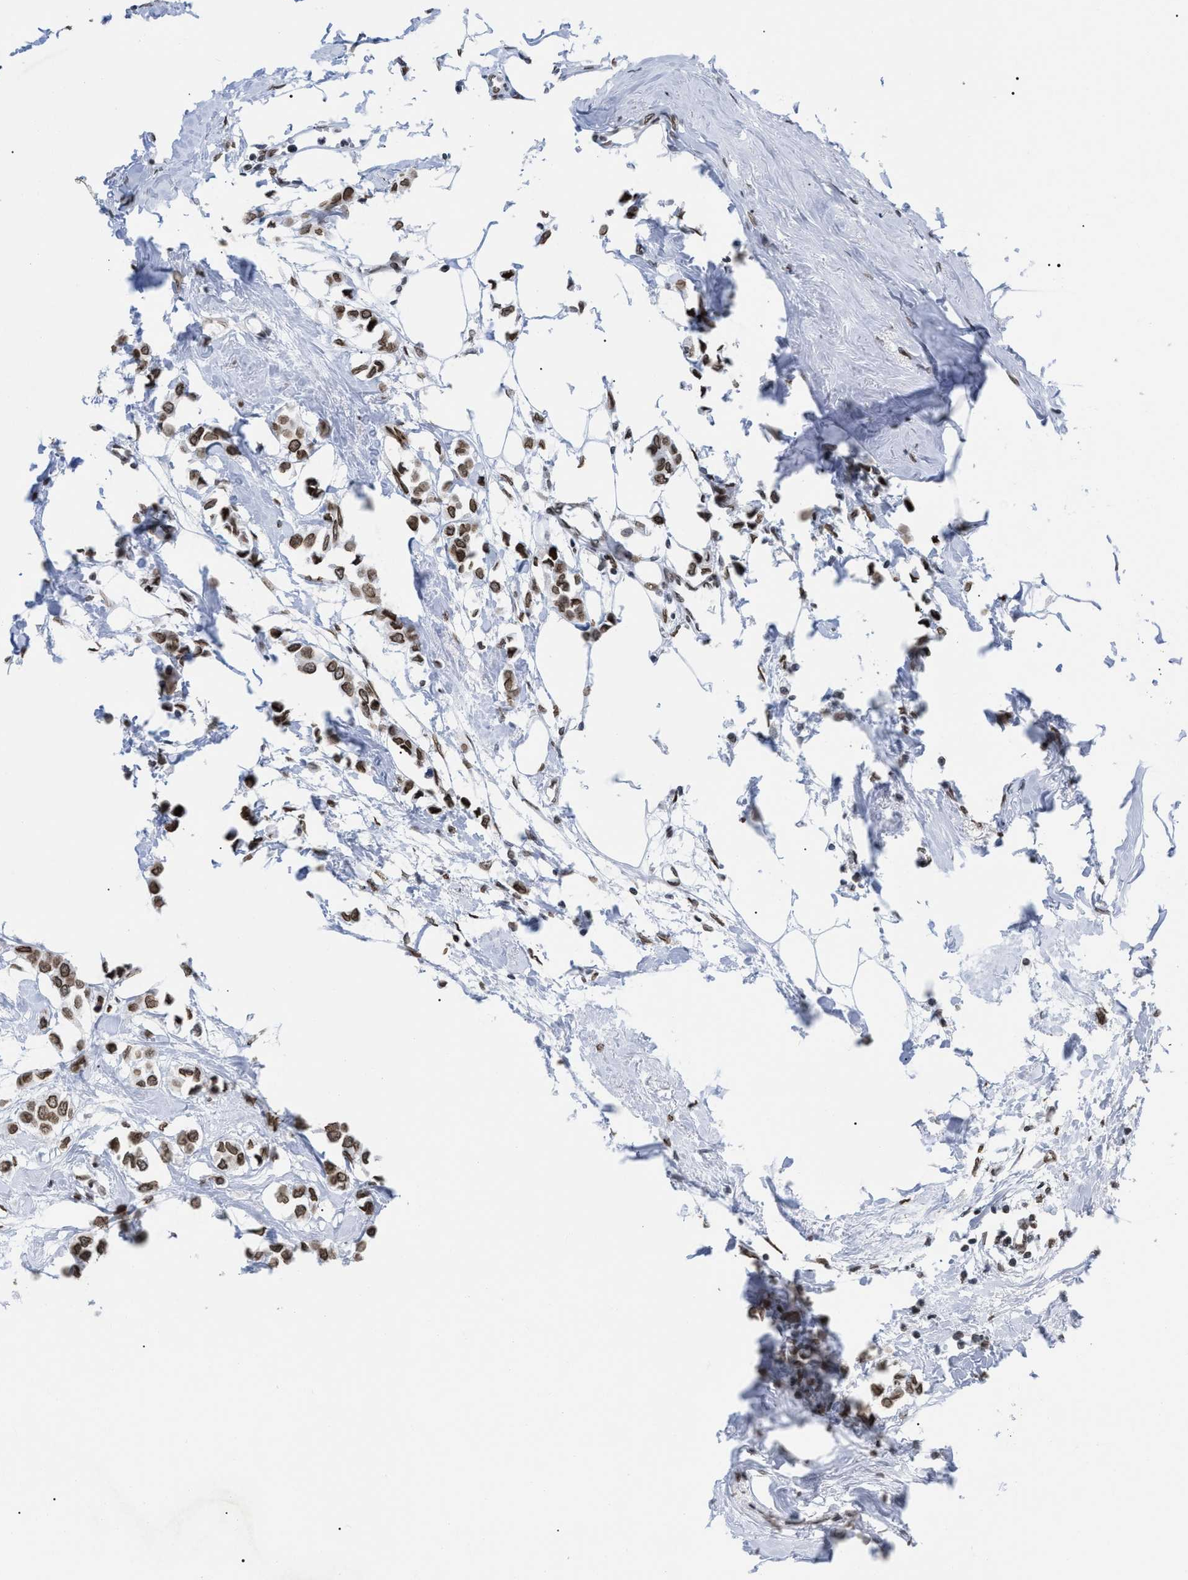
{"staining": {"intensity": "moderate", "quantity": ">75%", "location": "cytoplasmic/membranous,nuclear"}, "tissue": "breast cancer", "cell_type": "Tumor cells", "image_type": "cancer", "snomed": [{"axis": "morphology", "description": "Lobular carcinoma"}, {"axis": "topography", "description": "Breast"}], "caption": "A brown stain shows moderate cytoplasmic/membranous and nuclear staining of a protein in breast lobular carcinoma tumor cells.", "gene": "TPR", "patient": {"sex": "female", "age": 51}}